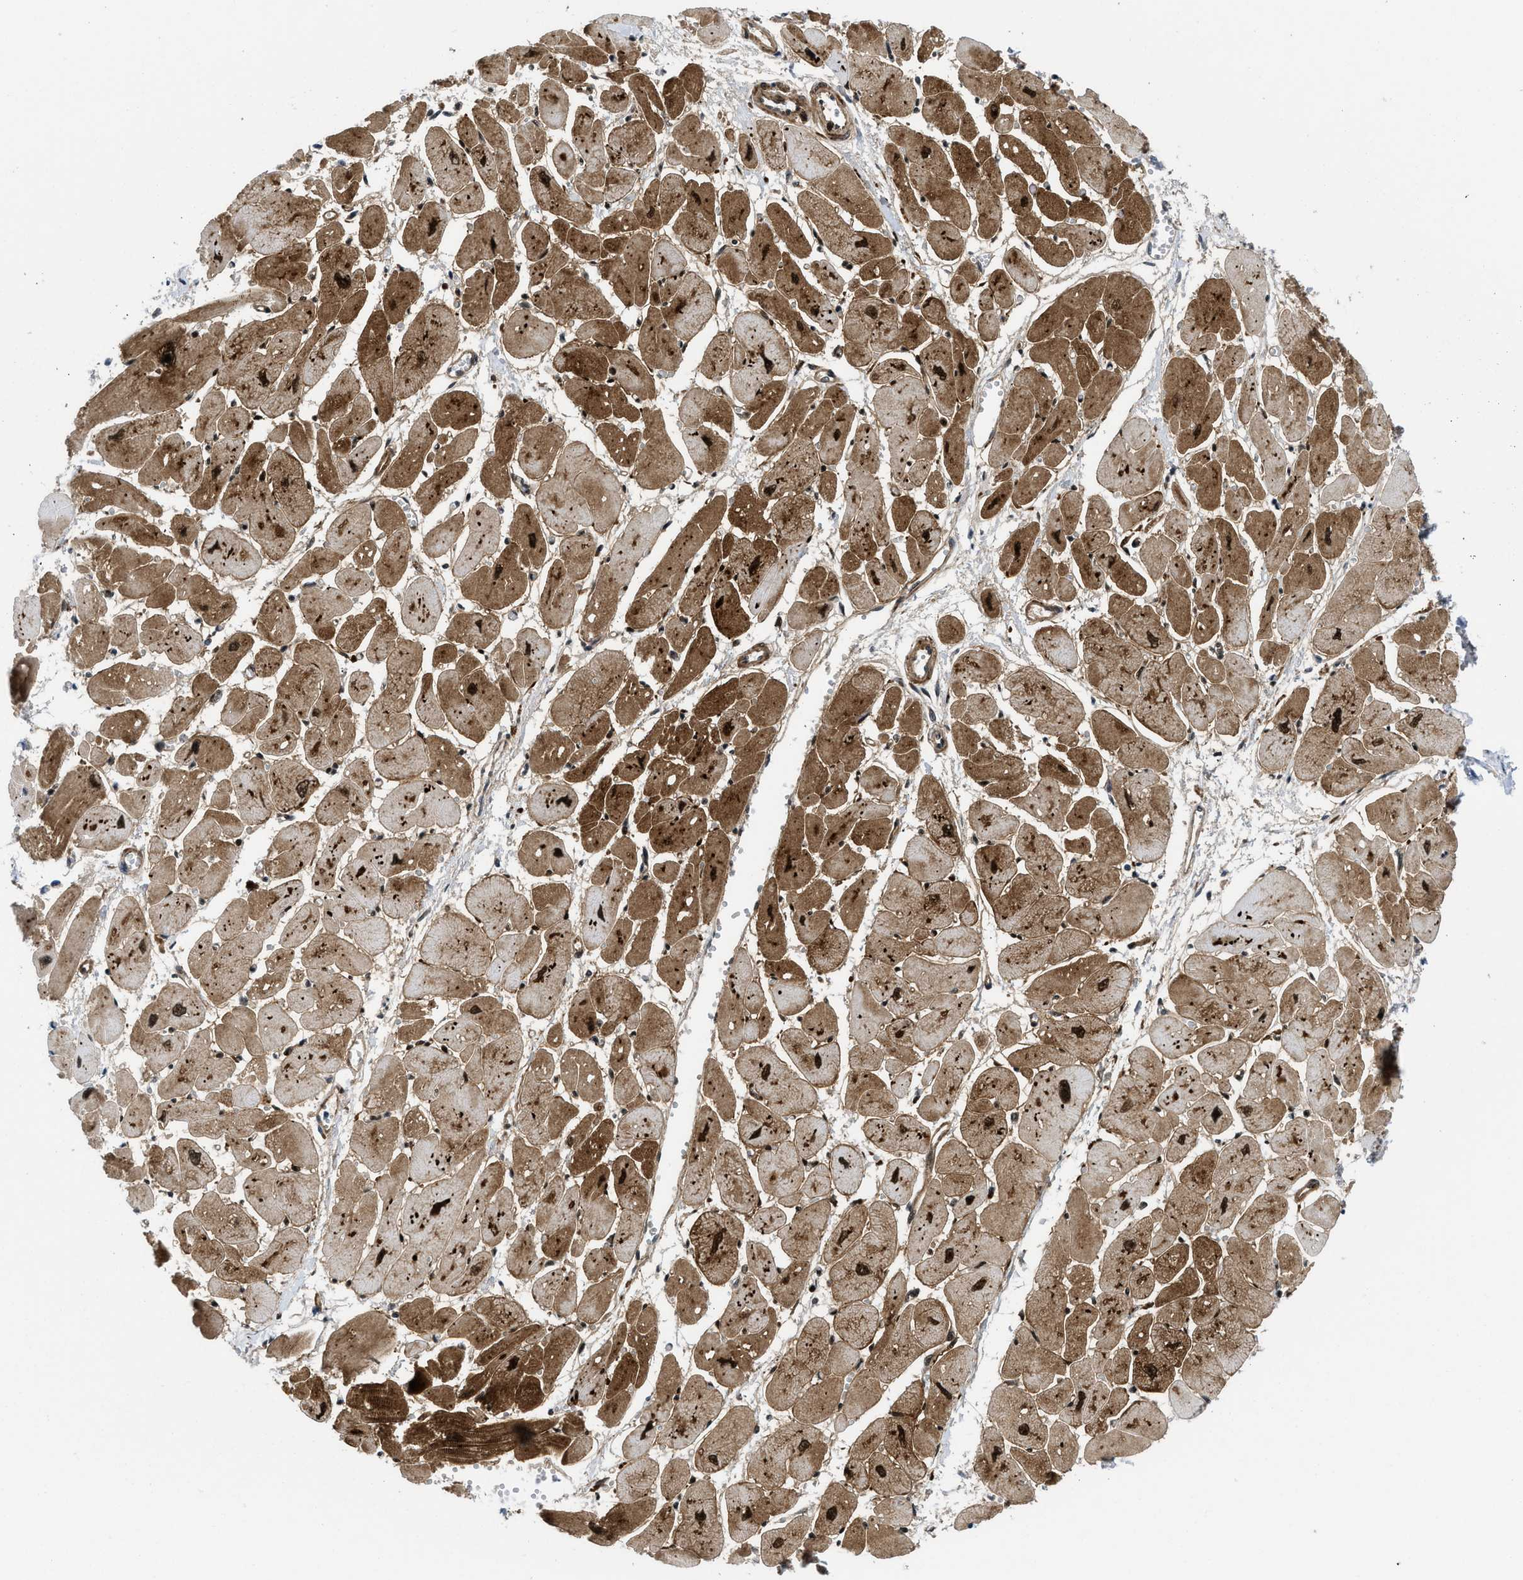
{"staining": {"intensity": "strong", "quantity": ">75%", "location": "cytoplasmic/membranous,nuclear"}, "tissue": "heart muscle", "cell_type": "Cardiomyocytes", "image_type": "normal", "snomed": [{"axis": "morphology", "description": "Normal tissue, NOS"}, {"axis": "topography", "description": "Heart"}], "caption": "Strong cytoplasmic/membranous,nuclear expression for a protein is present in about >75% of cardiomyocytes of normal heart muscle using immunohistochemistry.", "gene": "PDLIM5", "patient": {"sex": "female", "age": 54}}